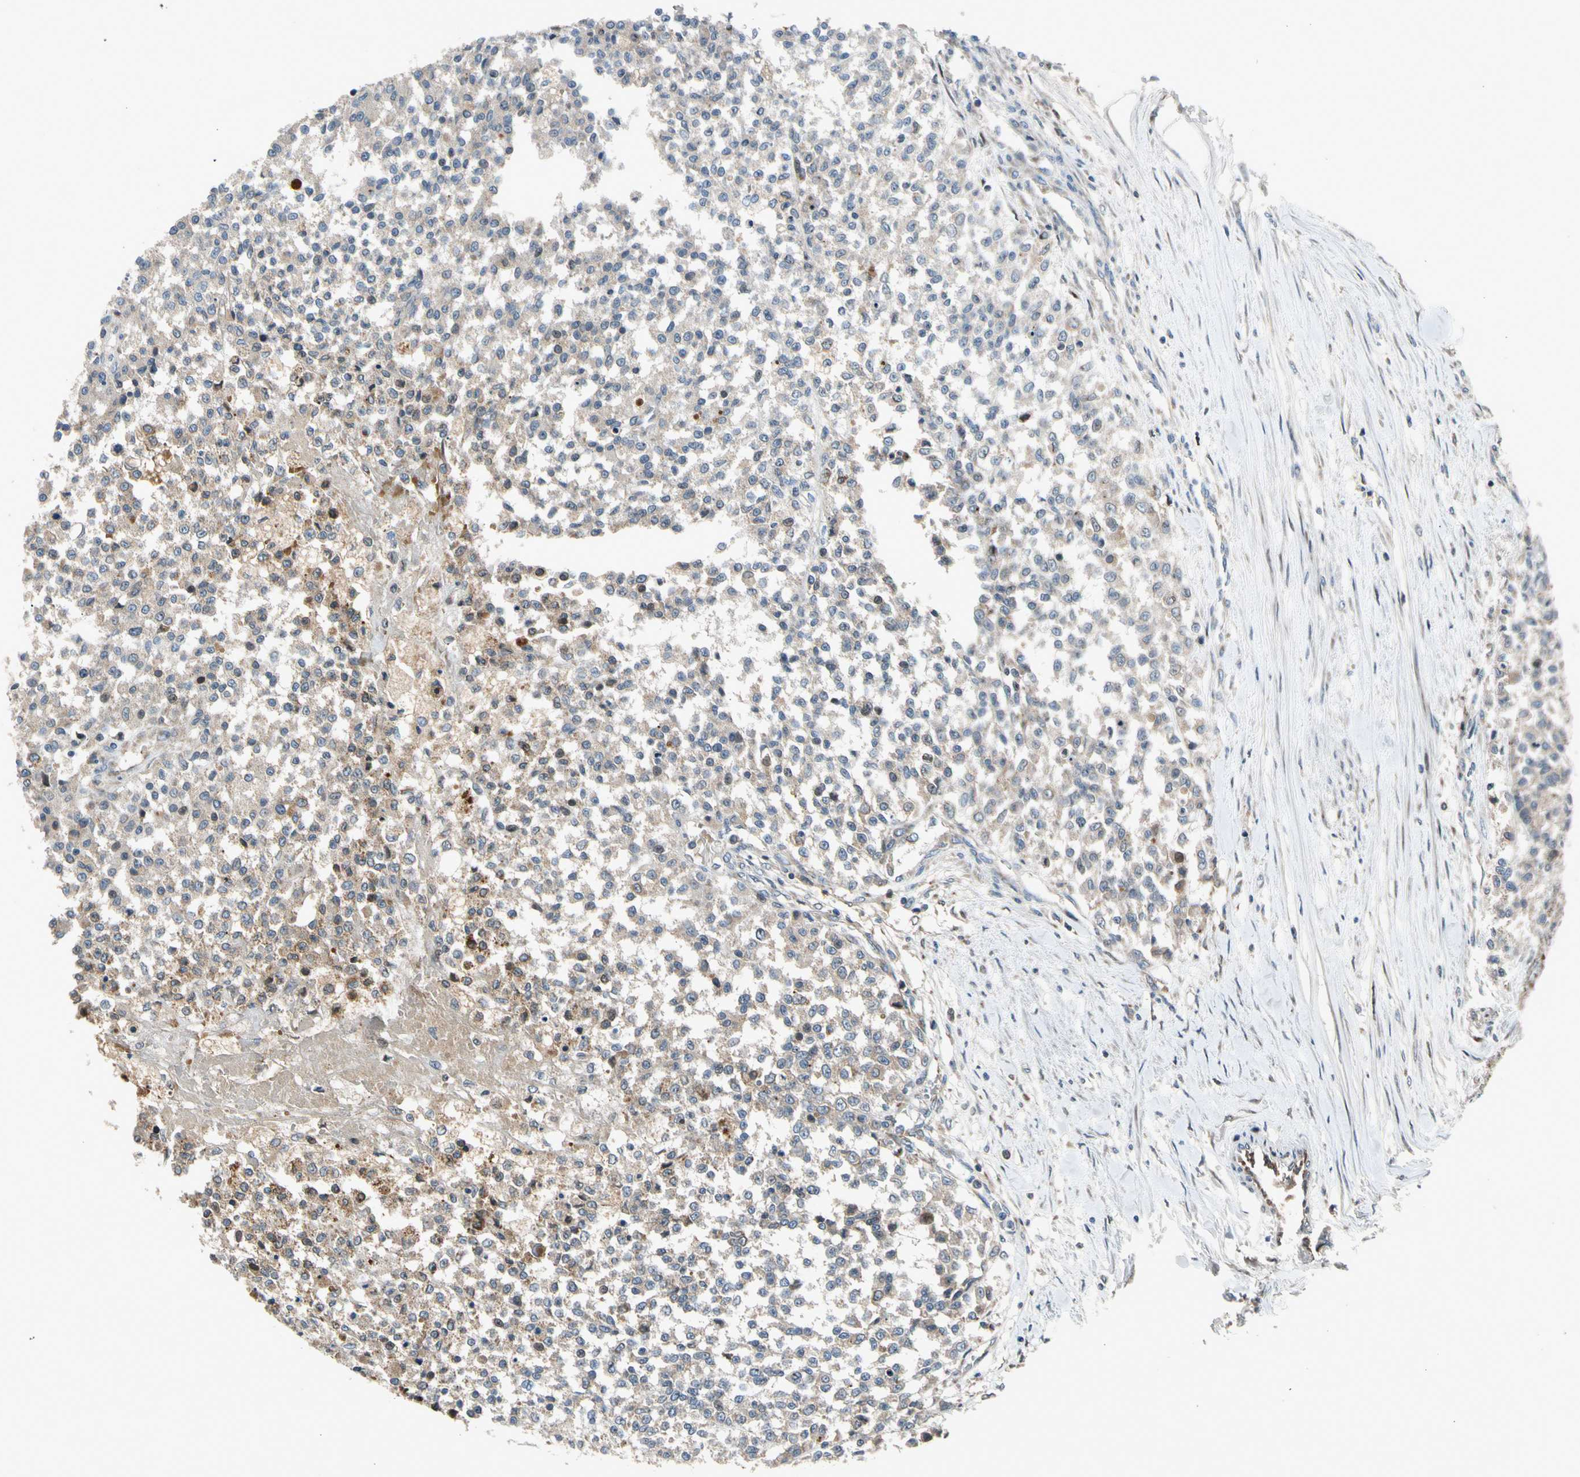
{"staining": {"intensity": "weak", "quantity": ">75%", "location": "cytoplasmic/membranous"}, "tissue": "testis cancer", "cell_type": "Tumor cells", "image_type": "cancer", "snomed": [{"axis": "morphology", "description": "Seminoma, NOS"}, {"axis": "topography", "description": "Testis"}], "caption": "This is a photomicrograph of immunohistochemistry (IHC) staining of seminoma (testis), which shows weak expression in the cytoplasmic/membranous of tumor cells.", "gene": "NPHP3", "patient": {"sex": "male", "age": 59}}